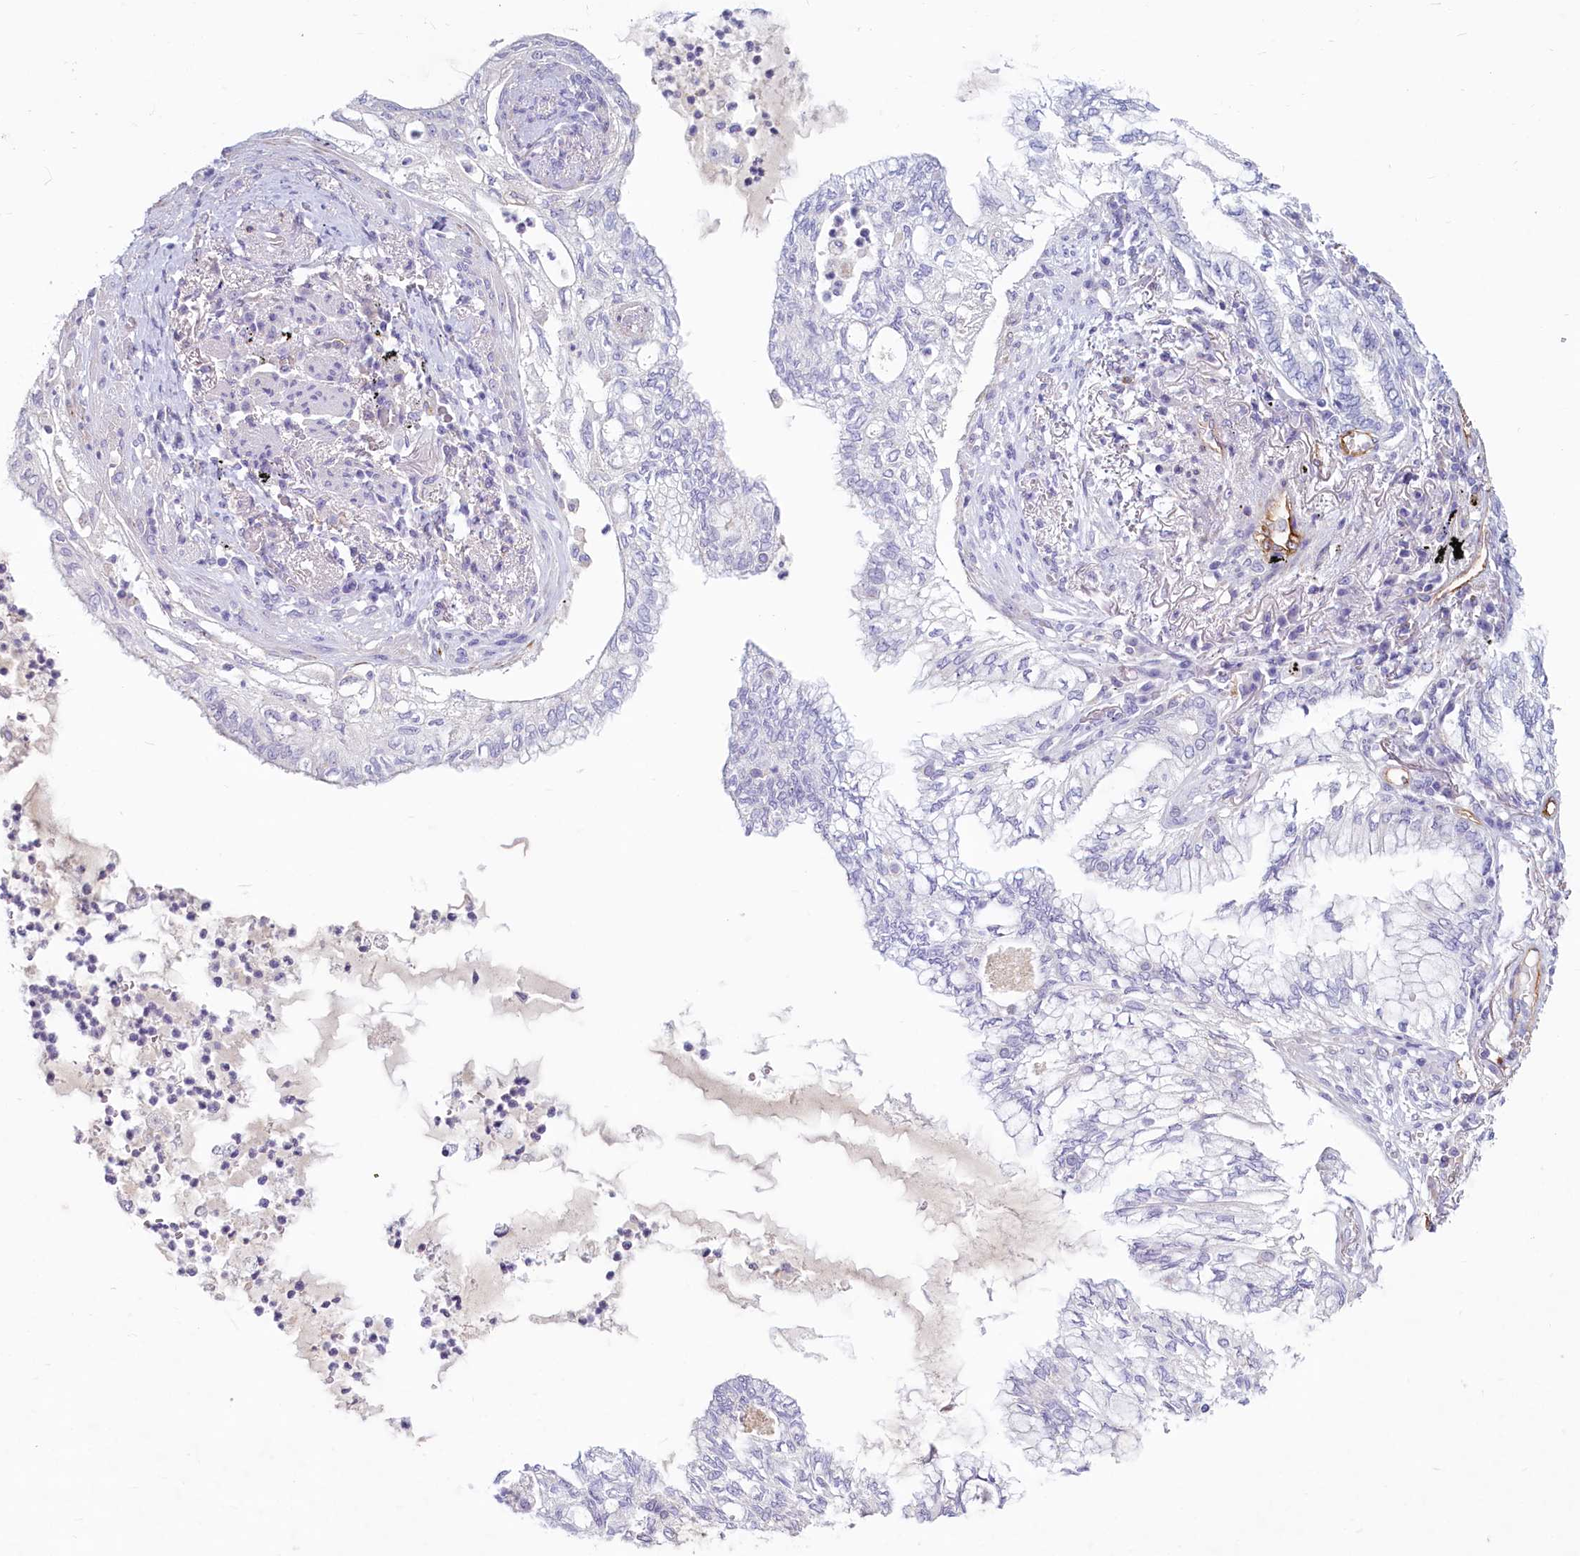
{"staining": {"intensity": "negative", "quantity": "none", "location": "none"}, "tissue": "lung cancer", "cell_type": "Tumor cells", "image_type": "cancer", "snomed": [{"axis": "morphology", "description": "Adenocarcinoma, NOS"}, {"axis": "topography", "description": "Lung"}], "caption": "Tumor cells are negative for brown protein staining in lung cancer.", "gene": "PROCR", "patient": {"sex": "female", "age": 70}}